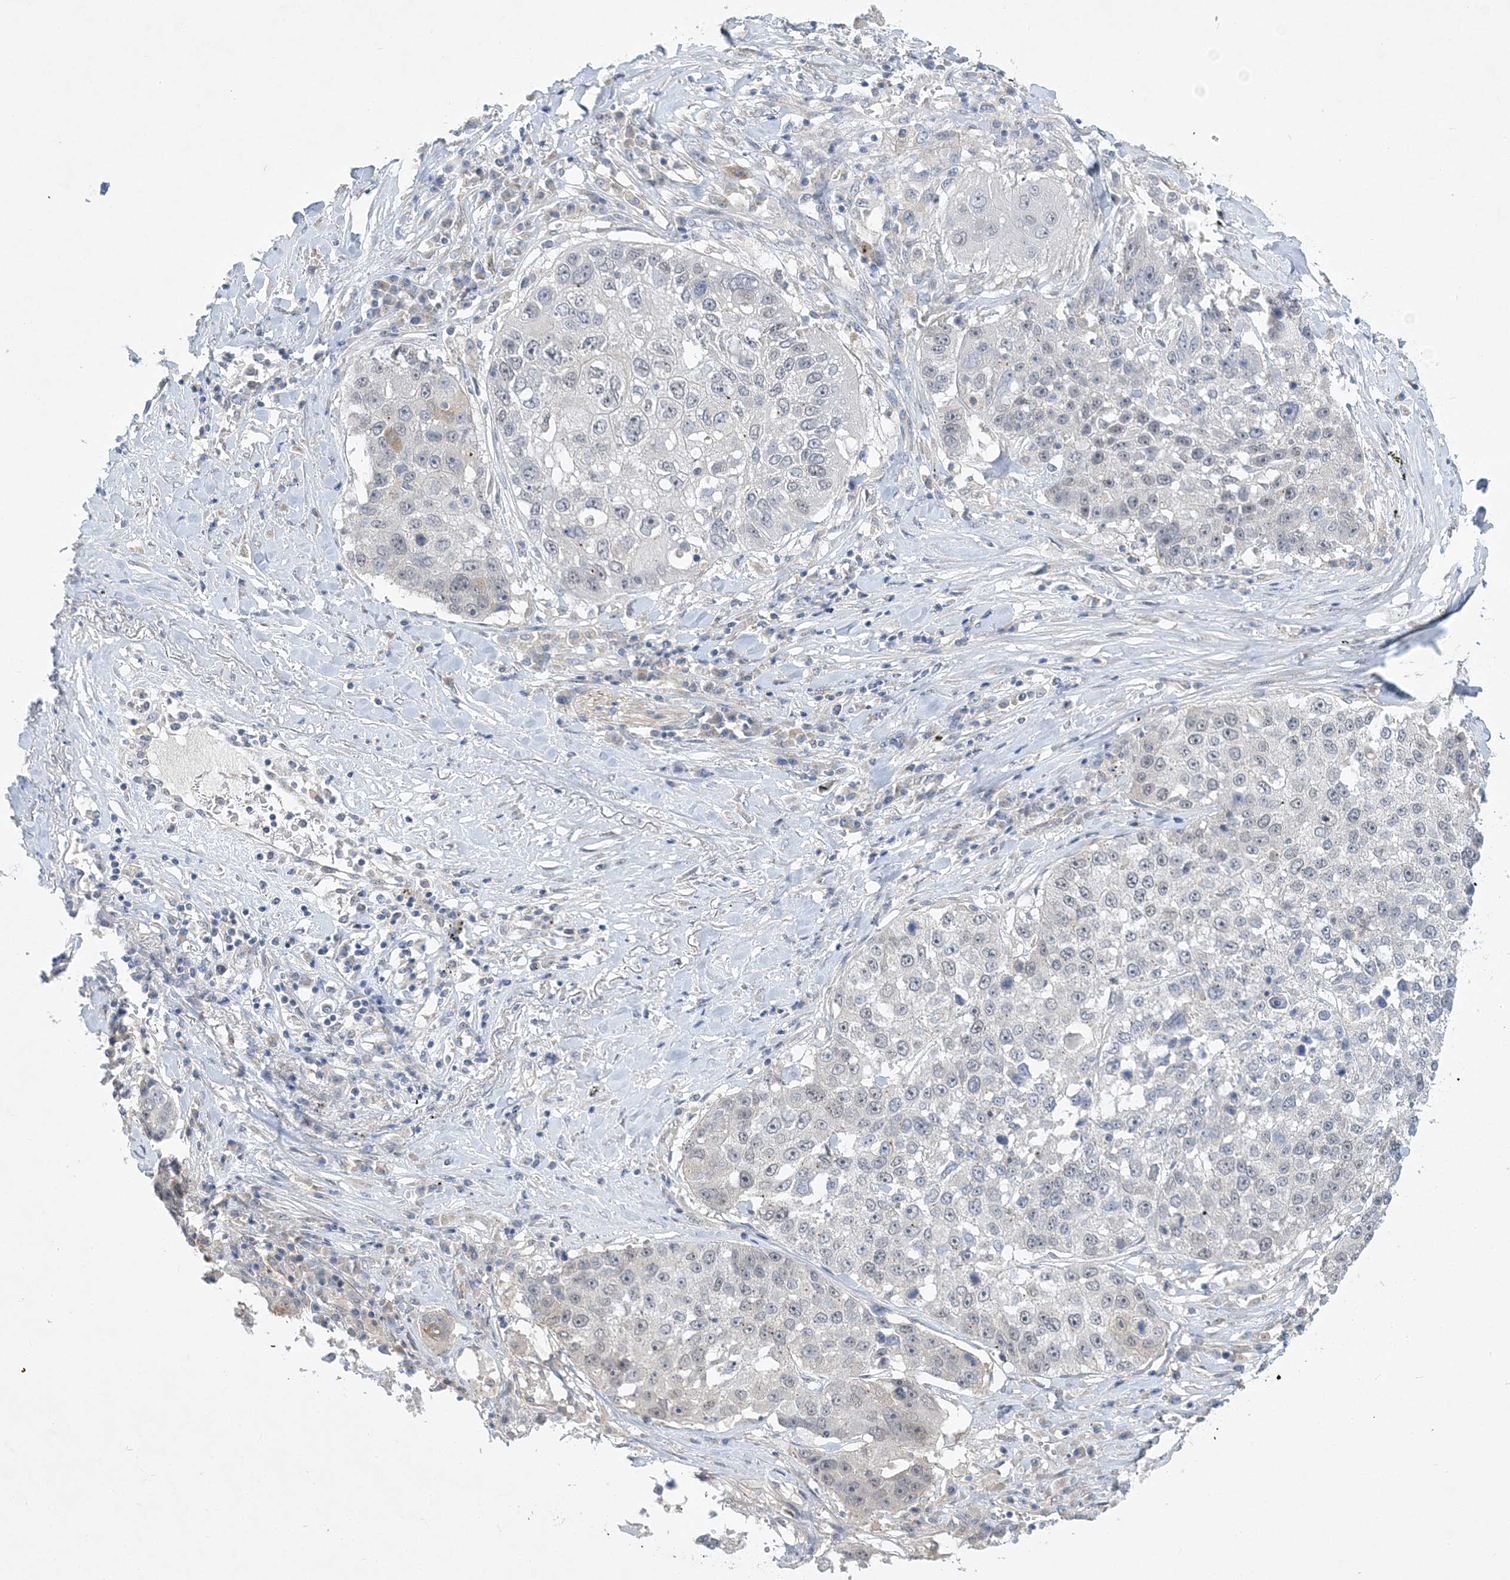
{"staining": {"intensity": "negative", "quantity": "none", "location": "none"}, "tissue": "lung cancer", "cell_type": "Tumor cells", "image_type": "cancer", "snomed": [{"axis": "morphology", "description": "Squamous cell carcinoma, NOS"}, {"axis": "topography", "description": "Lung"}], "caption": "Tumor cells show no significant protein expression in lung squamous cell carcinoma.", "gene": "ANKRD35", "patient": {"sex": "male", "age": 61}}